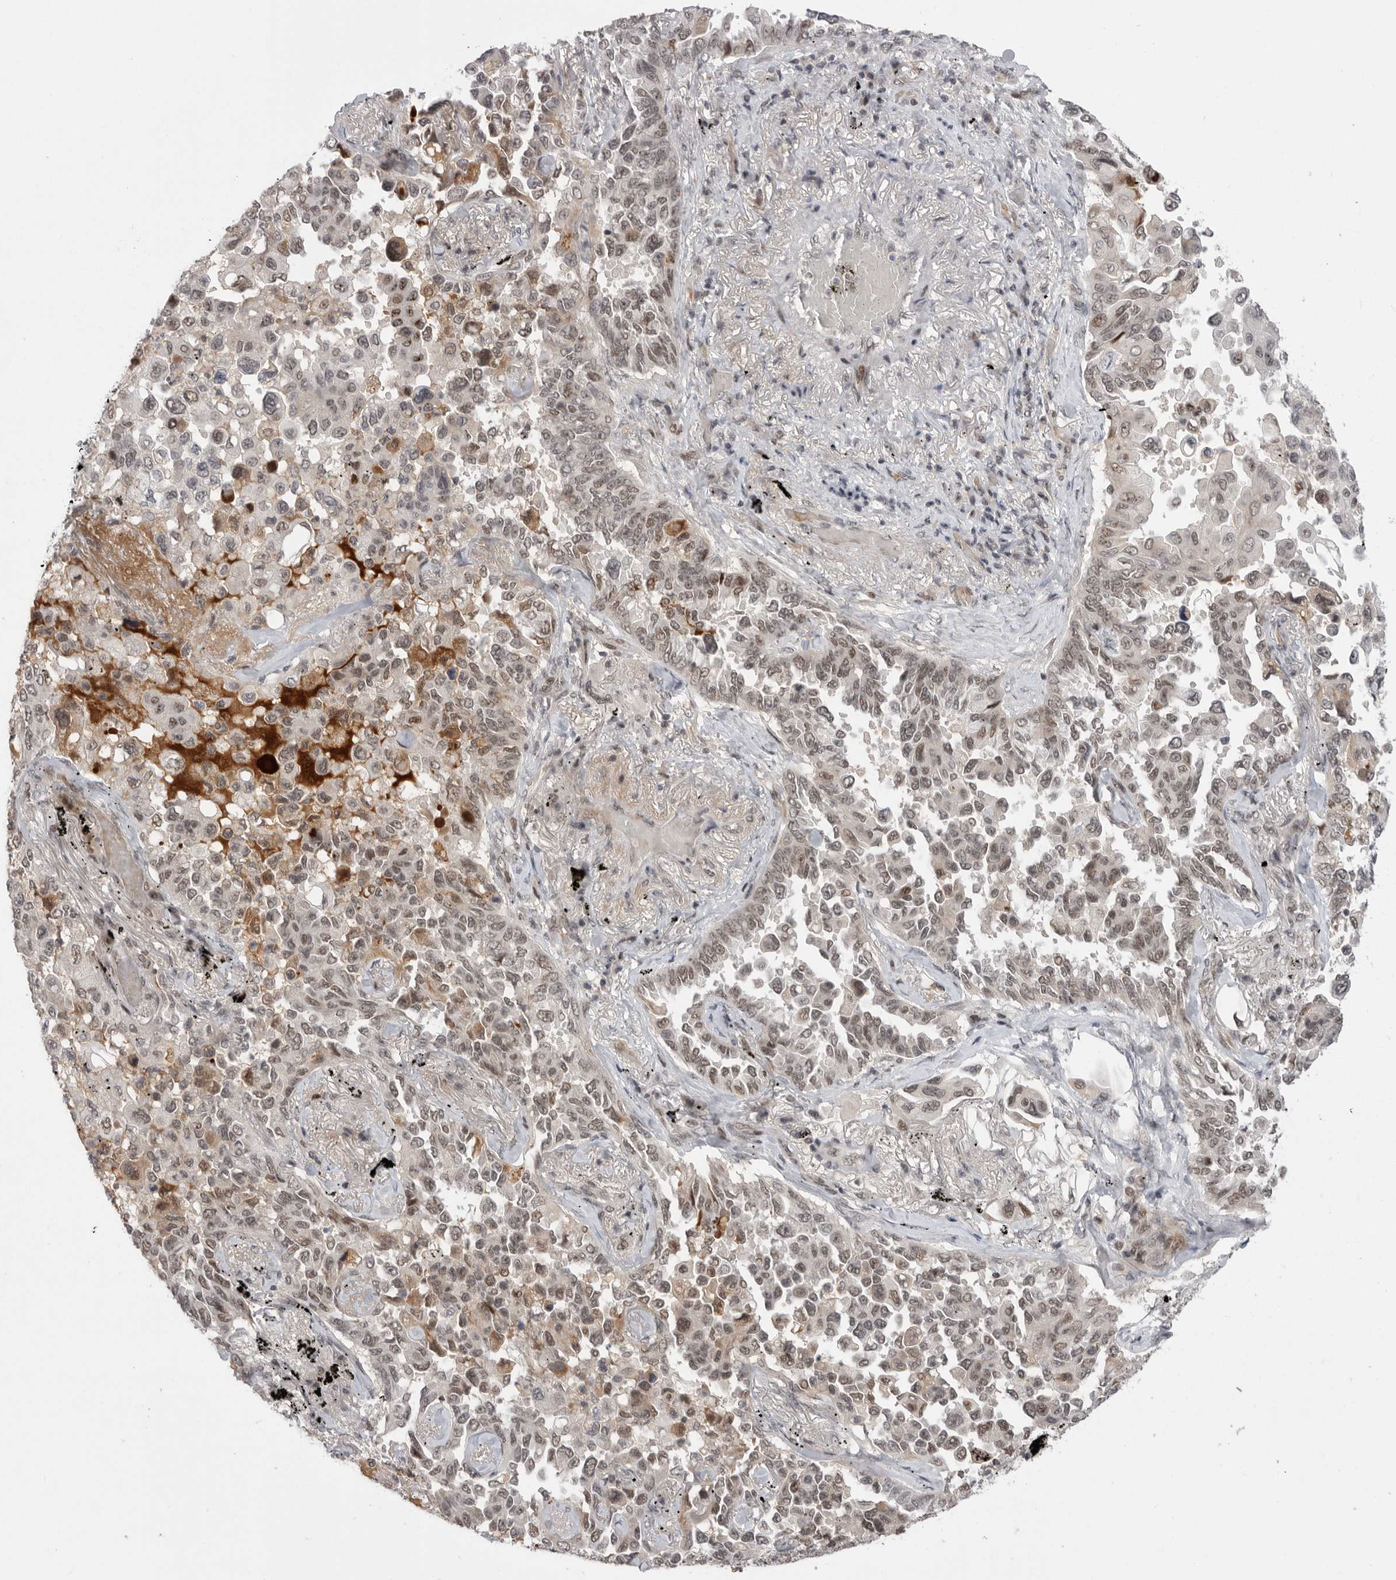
{"staining": {"intensity": "weak", "quantity": ">75%", "location": "nuclear"}, "tissue": "lung cancer", "cell_type": "Tumor cells", "image_type": "cancer", "snomed": [{"axis": "morphology", "description": "Adenocarcinoma, NOS"}, {"axis": "topography", "description": "Lung"}], "caption": "Protein staining of lung cancer tissue reveals weak nuclear staining in approximately >75% of tumor cells.", "gene": "POU5F1", "patient": {"sex": "female", "age": 67}}